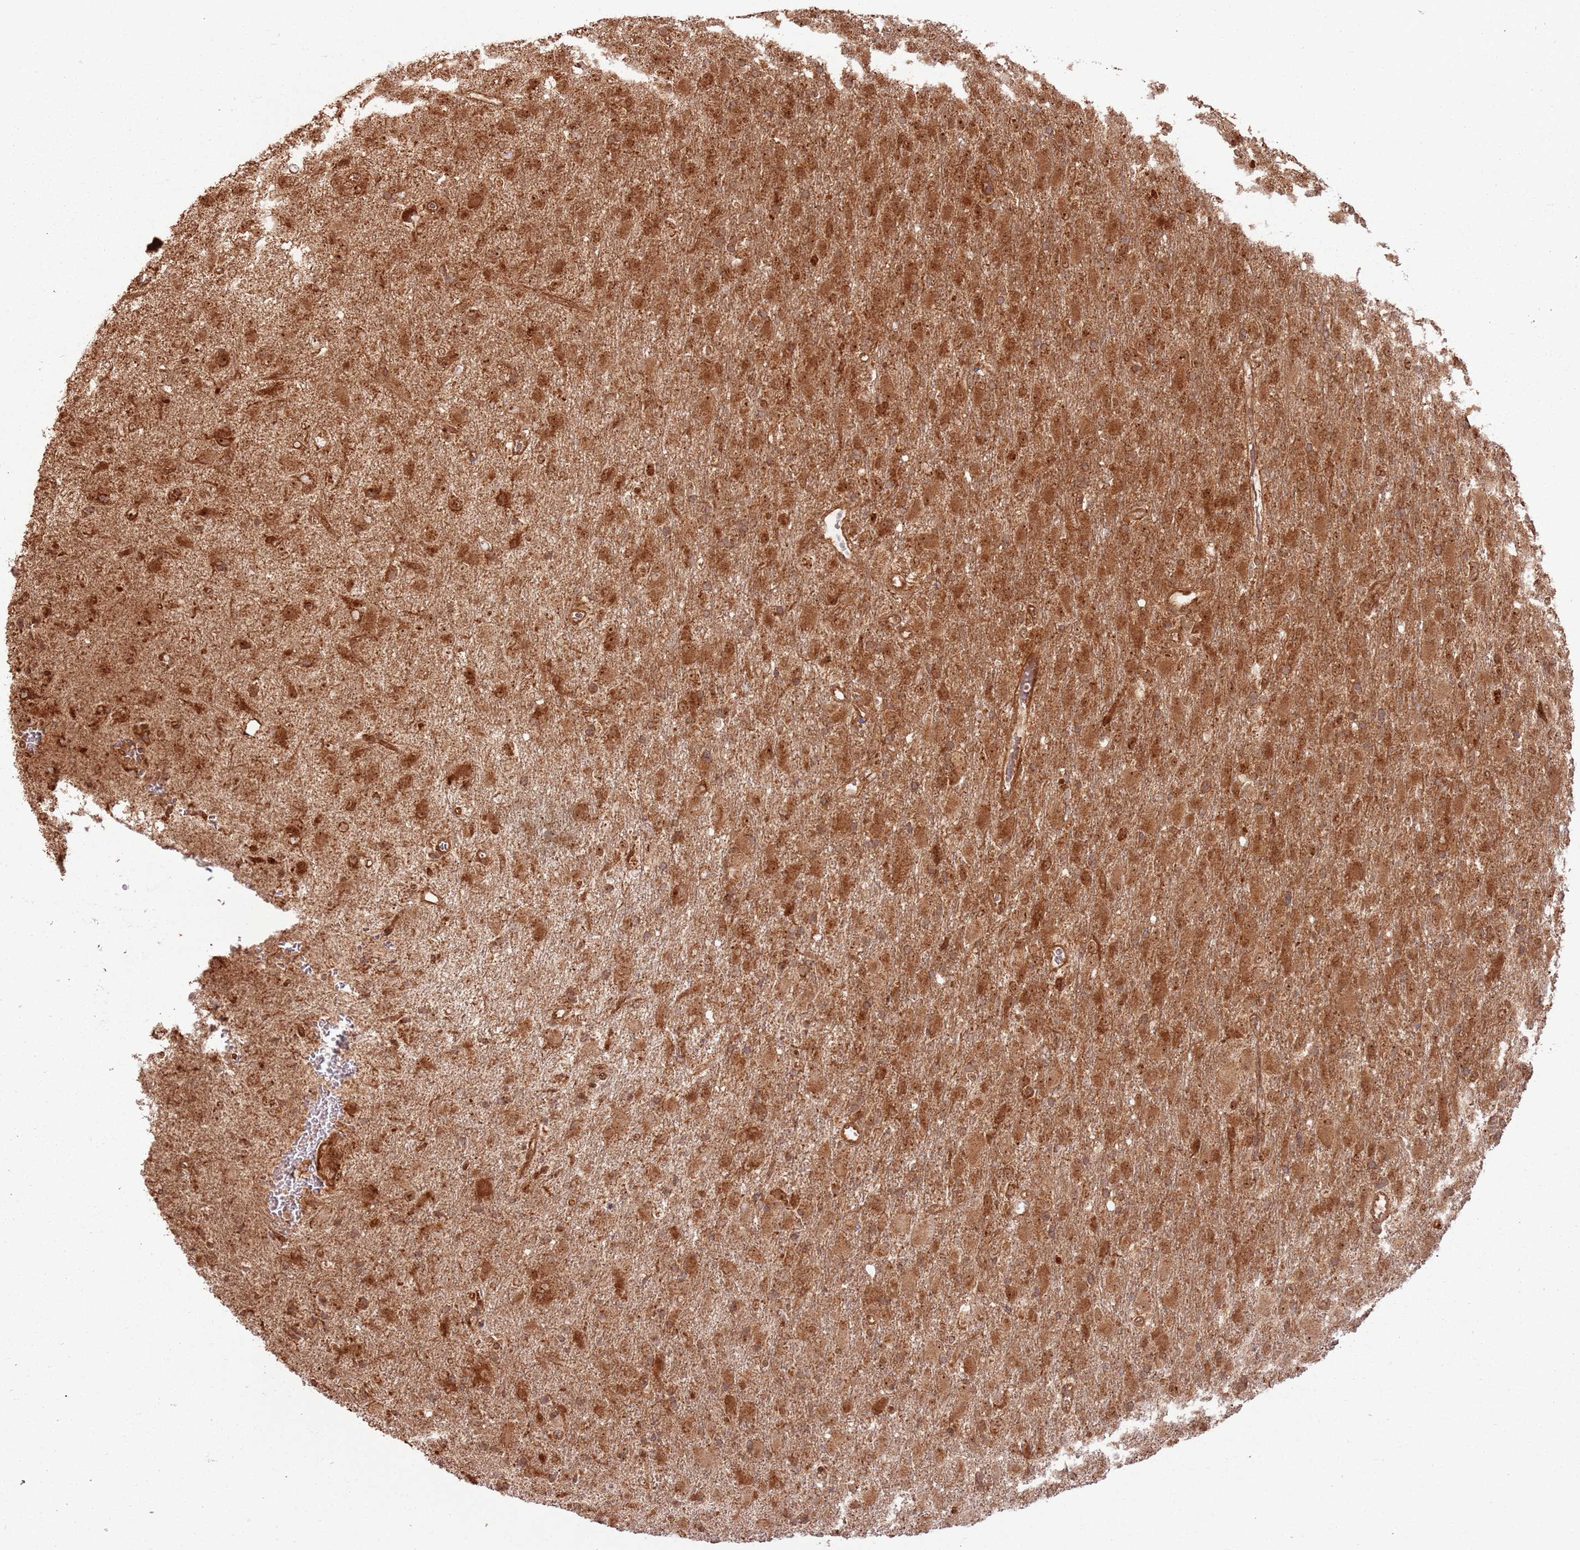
{"staining": {"intensity": "strong", "quantity": ">75%", "location": "cytoplasmic/membranous,nuclear"}, "tissue": "glioma", "cell_type": "Tumor cells", "image_type": "cancer", "snomed": [{"axis": "morphology", "description": "Glioma, malignant, Low grade"}, {"axis": "topography", "description": "Brain"}], "caption": "About >75% of tumor cells in glioma display strong cytoplasmic/membranous and nuclear protein expression as visualized by brown immunohistochemical staining.", "gene": "TBC1D13", "patient": {"sex": "male", "age": 65}}